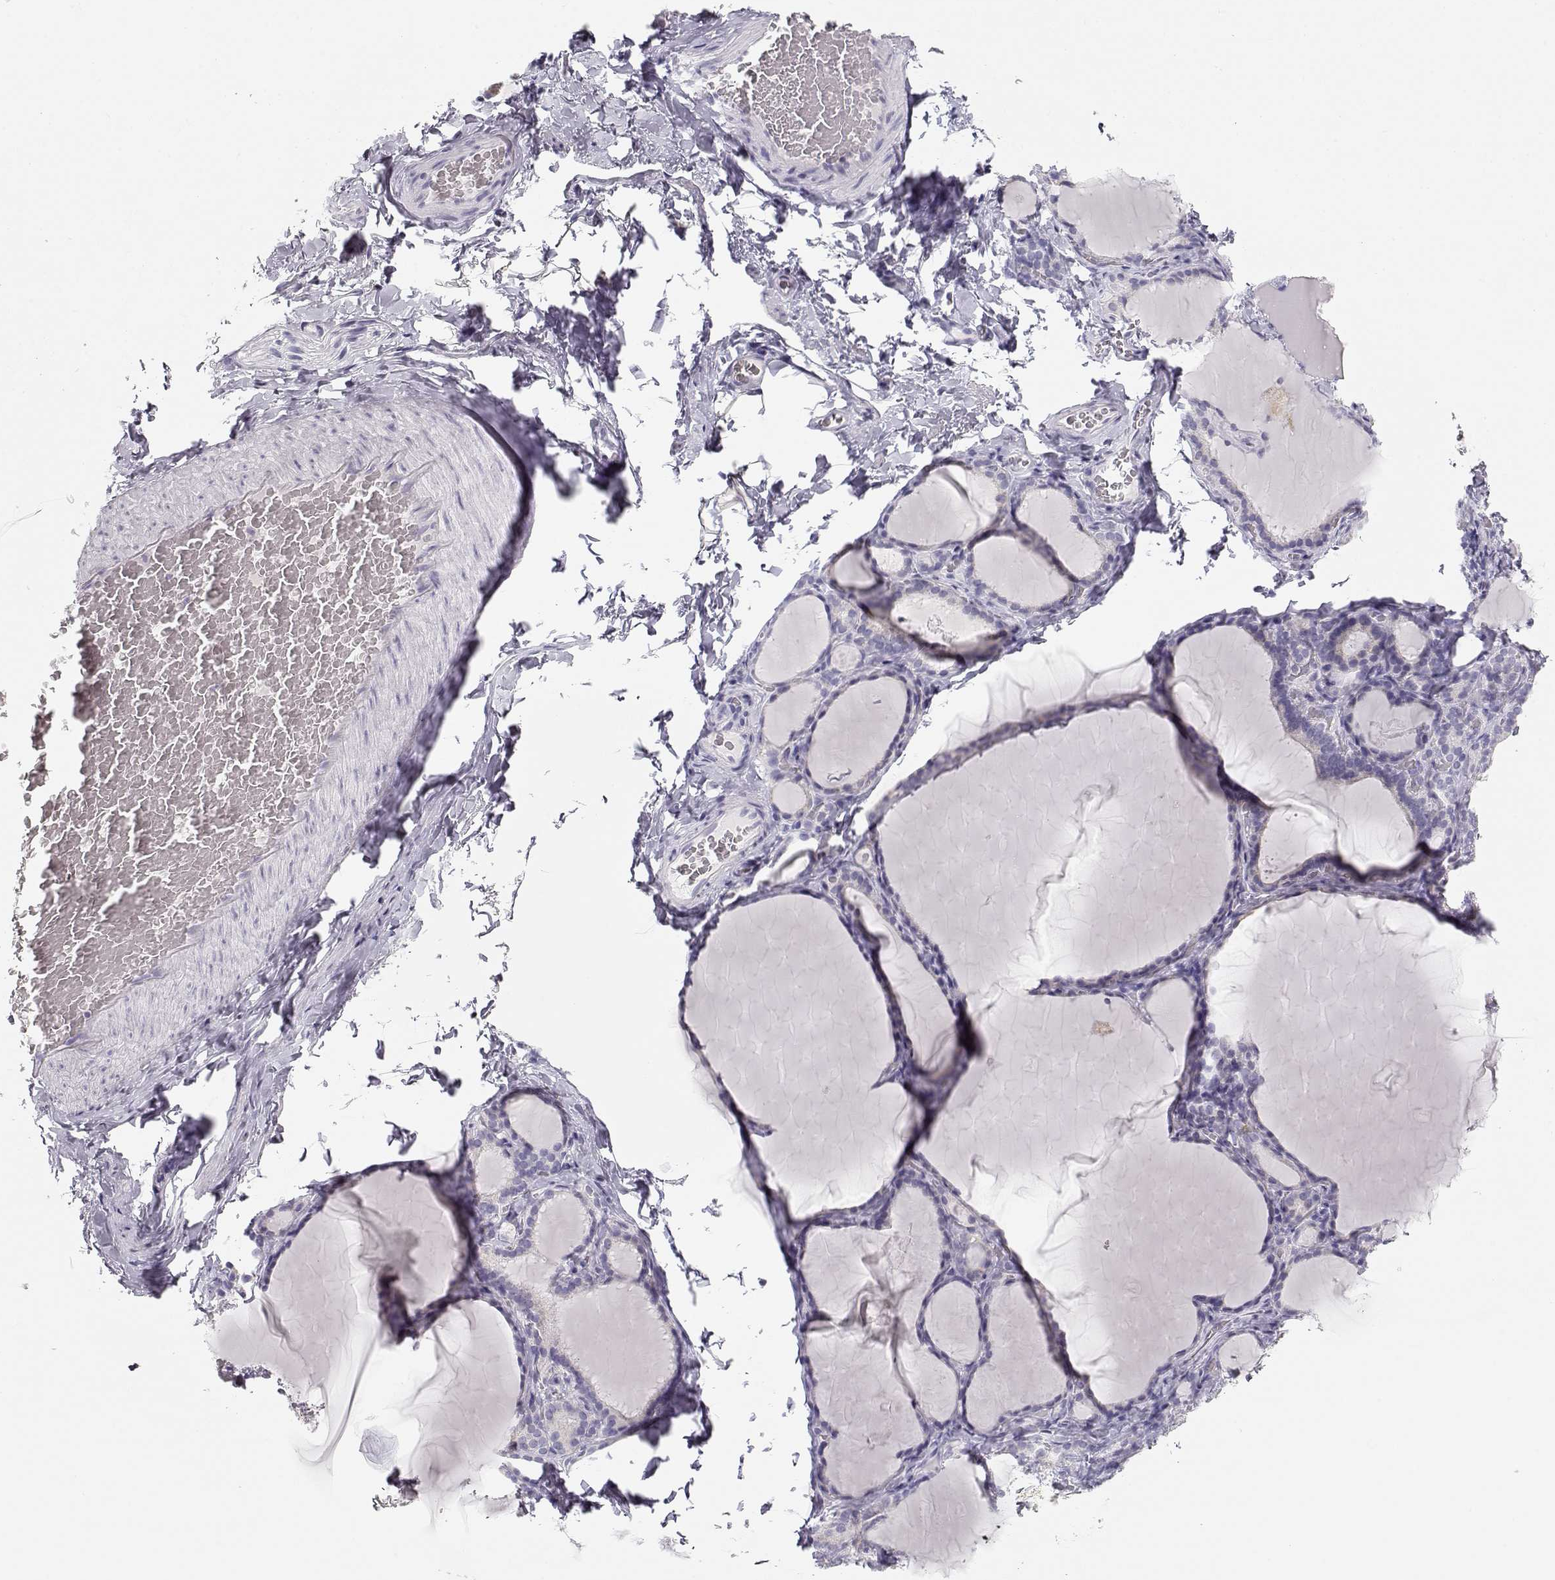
{"staining": {"intensity": "negative", "quantity": "none", "location": "none"}, "tissue": "thyroid gland", "cell_type": "Glandular cells", "image_type": "normal", "snomed": [{"axis": "morphology", "description": "Normal tissue, NOS"}, {"axis": "morphology", "description": "Hyperplasia, NOS"}, {"axis": "topography", "description": "Thyroid gland"}], "caption": "Immunohistochemical staining of unremarkable thyroid gland shows no significant positivity in glandular cells.", "gene": "FAM166A", "patient": {"sex": "female", "age": 27}}